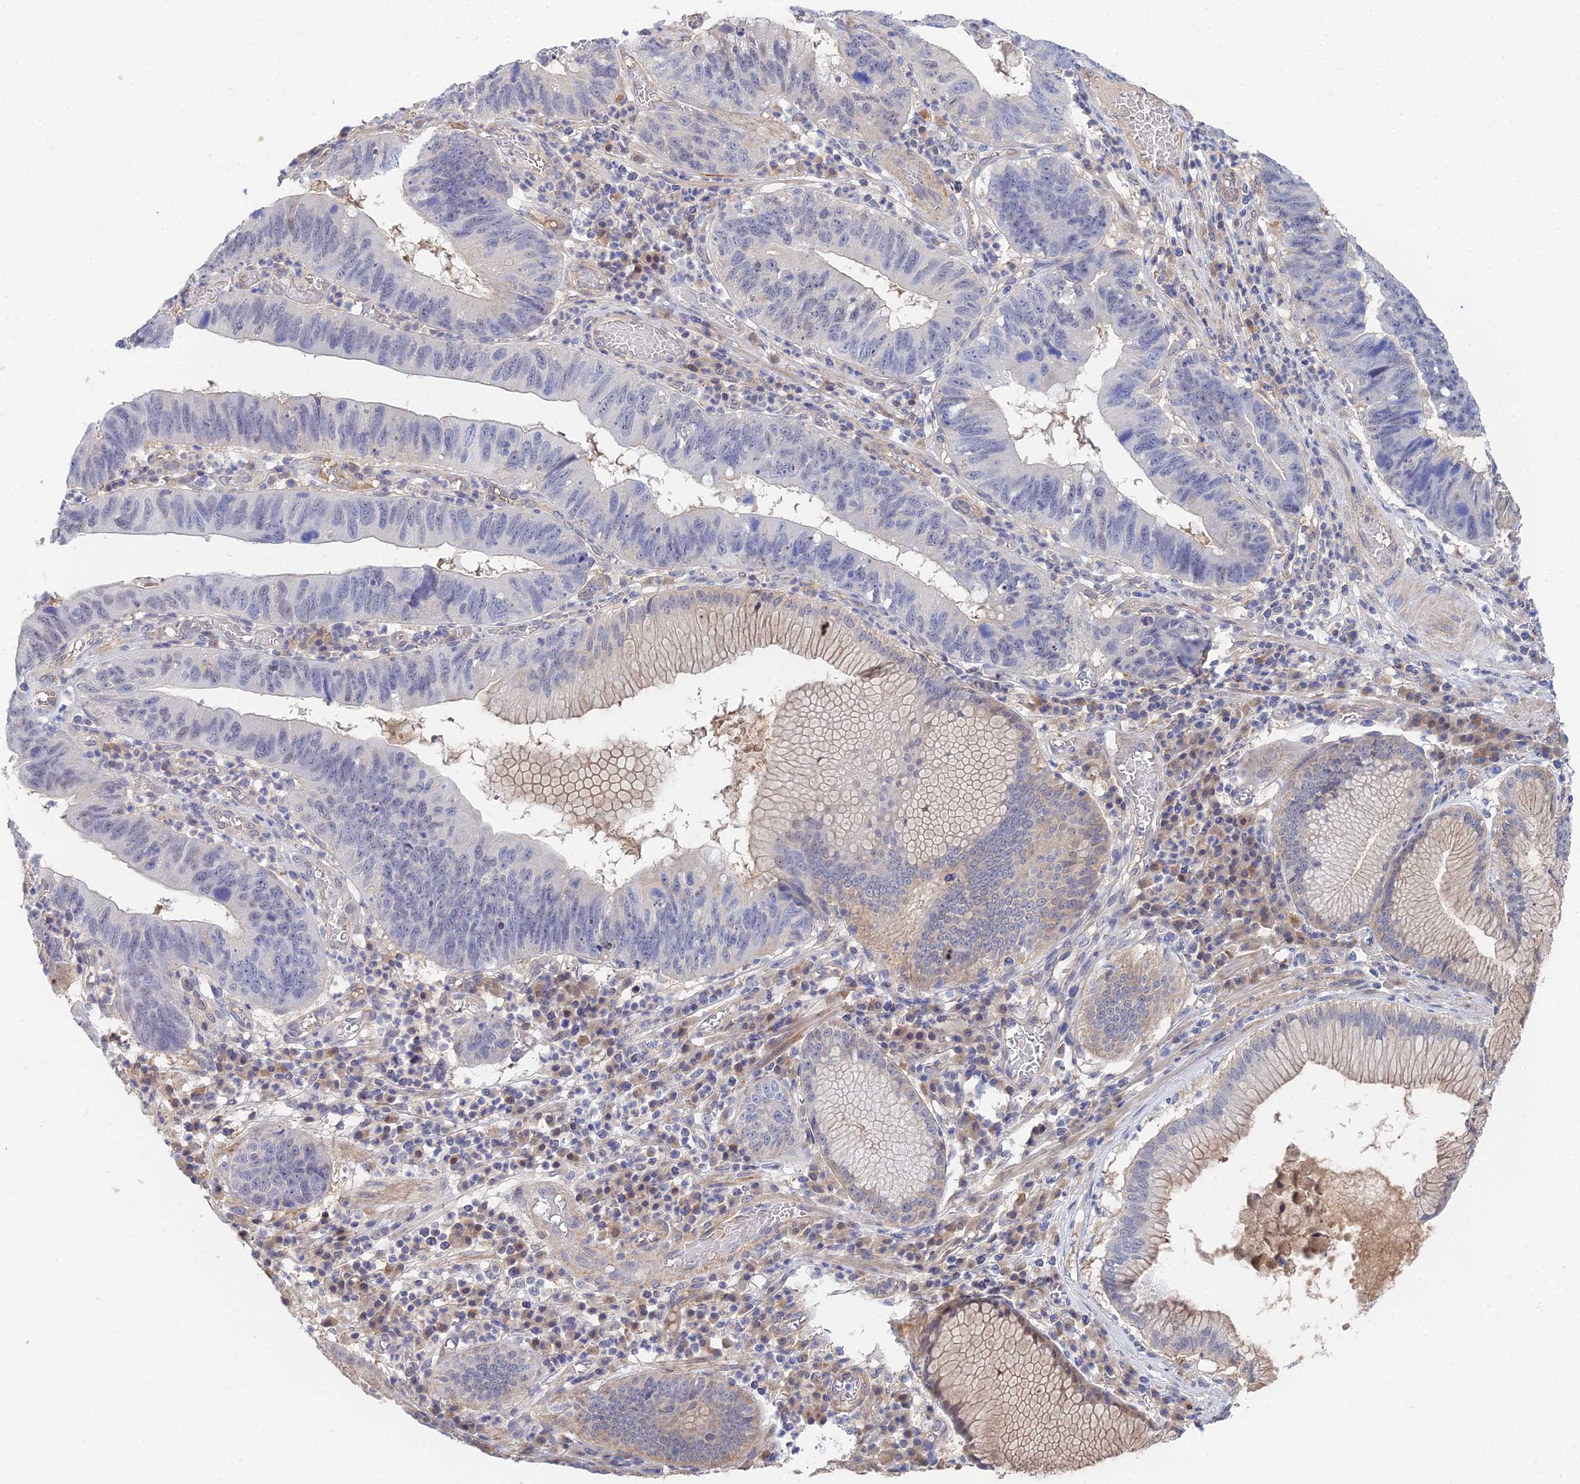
{"staining": {"intensity": "weak", "quantity": "<25%", "location": "nuclear"}, "tissue": "stomach cancer", "cell_type": "Tumor cells", "image_type": "cancer", "snomed": [{"axis": "morphology", "description": "Adenocarcinoma, NOS"}, {"axis": "topography", "description": "Stomach"}], "caption": "Immunohistochemical staining of adenocarcinoma (stomach) shows no significant positivity in tumor cells.", "gene": "DNAH14", "patient": {"sex": "male", "age": 59}}